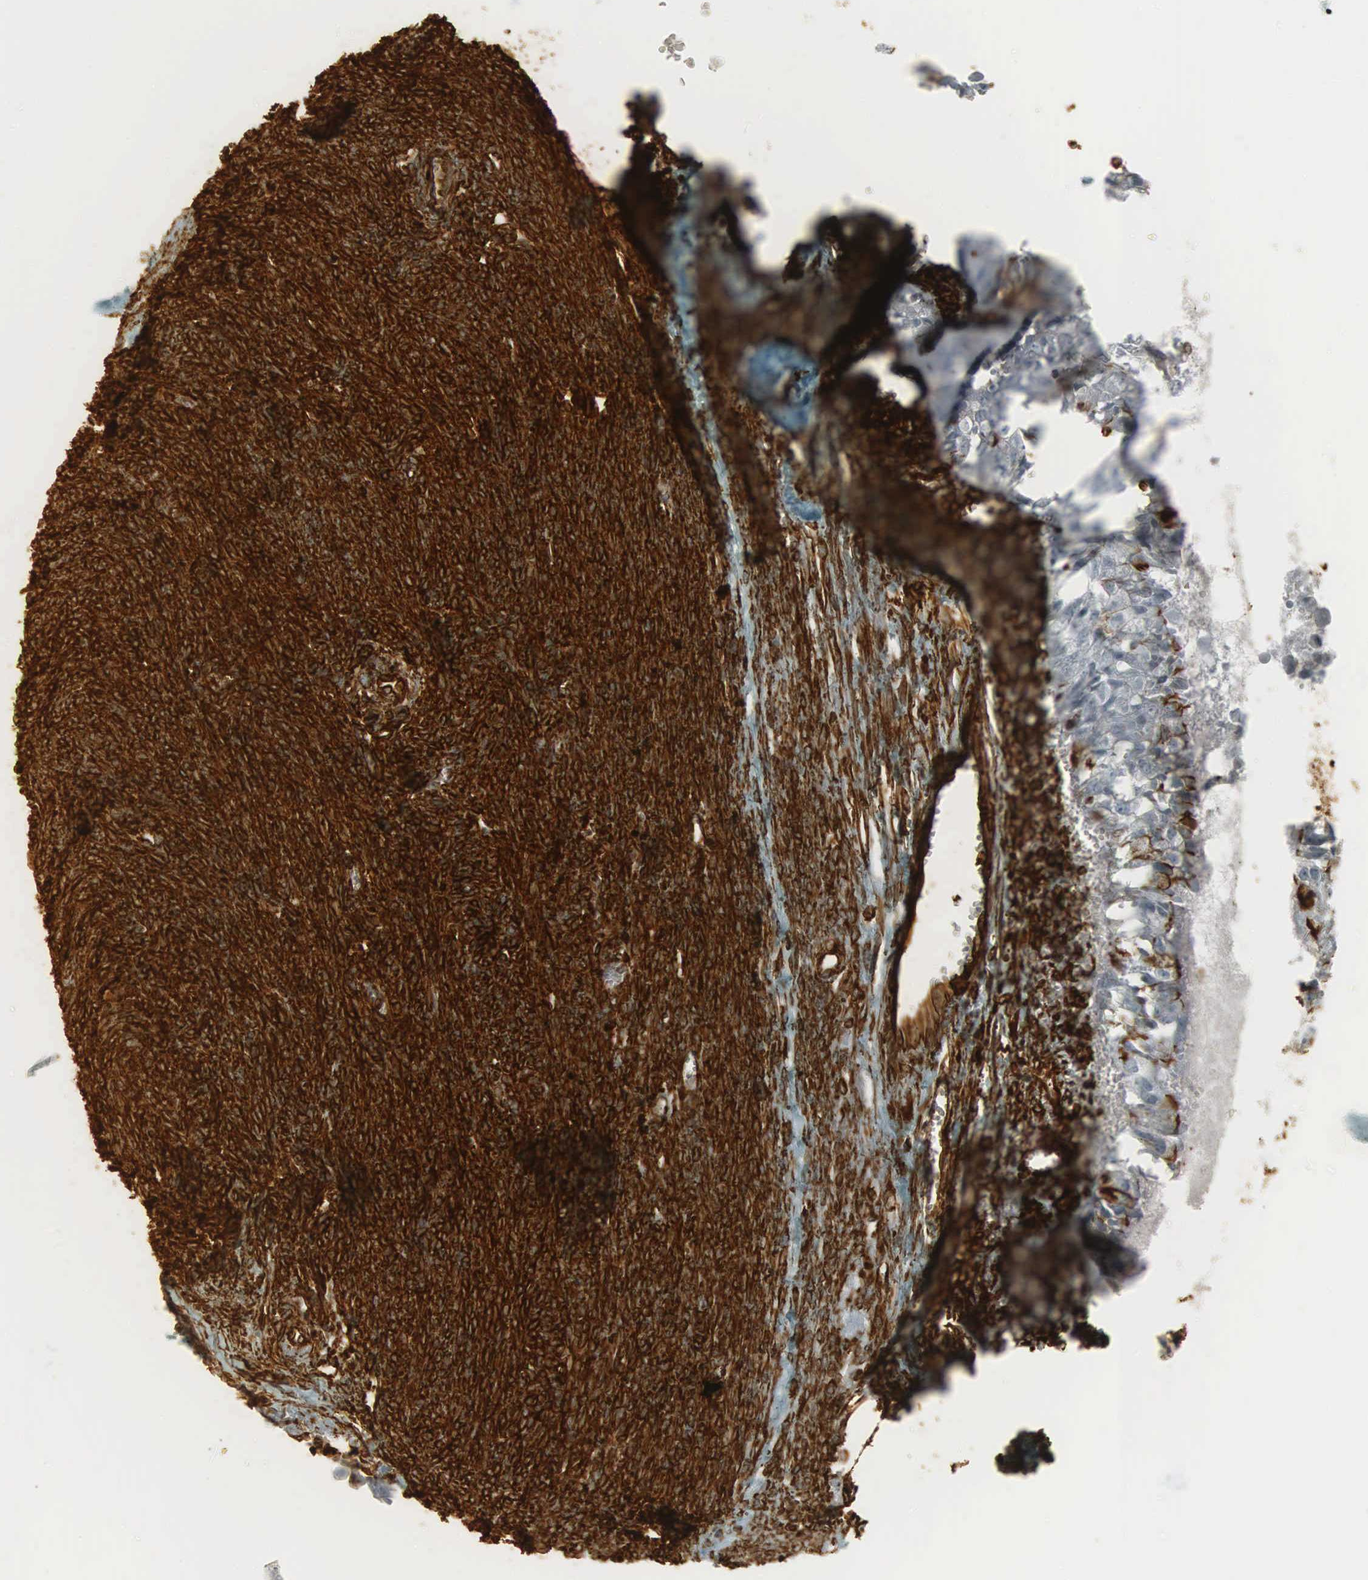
{"staining": {"intensity": "moderate", "quantity": "25%-75%", "location": "cytoplasmic/membranous"}, "tissue": "ovarian cancer", "cell_type": "Tumor cells", "image_type": "cancer", "snomed": [{"axis": "morphology", "description": "Carcinoma, endometroid"}, {"axis": "topography", "description": "Ovary"}], "caption": "Ovarian cancer was stained to show a protein in brown. There is medium levels of moderate cytoplasmic/membranous expression in approximately 25%-75% of tumor cells. (brown staining indicates protein expression, while blue staining denotes nuclei).", "gene": "VIM", "patient": {"sex": "female", "age": 85}}